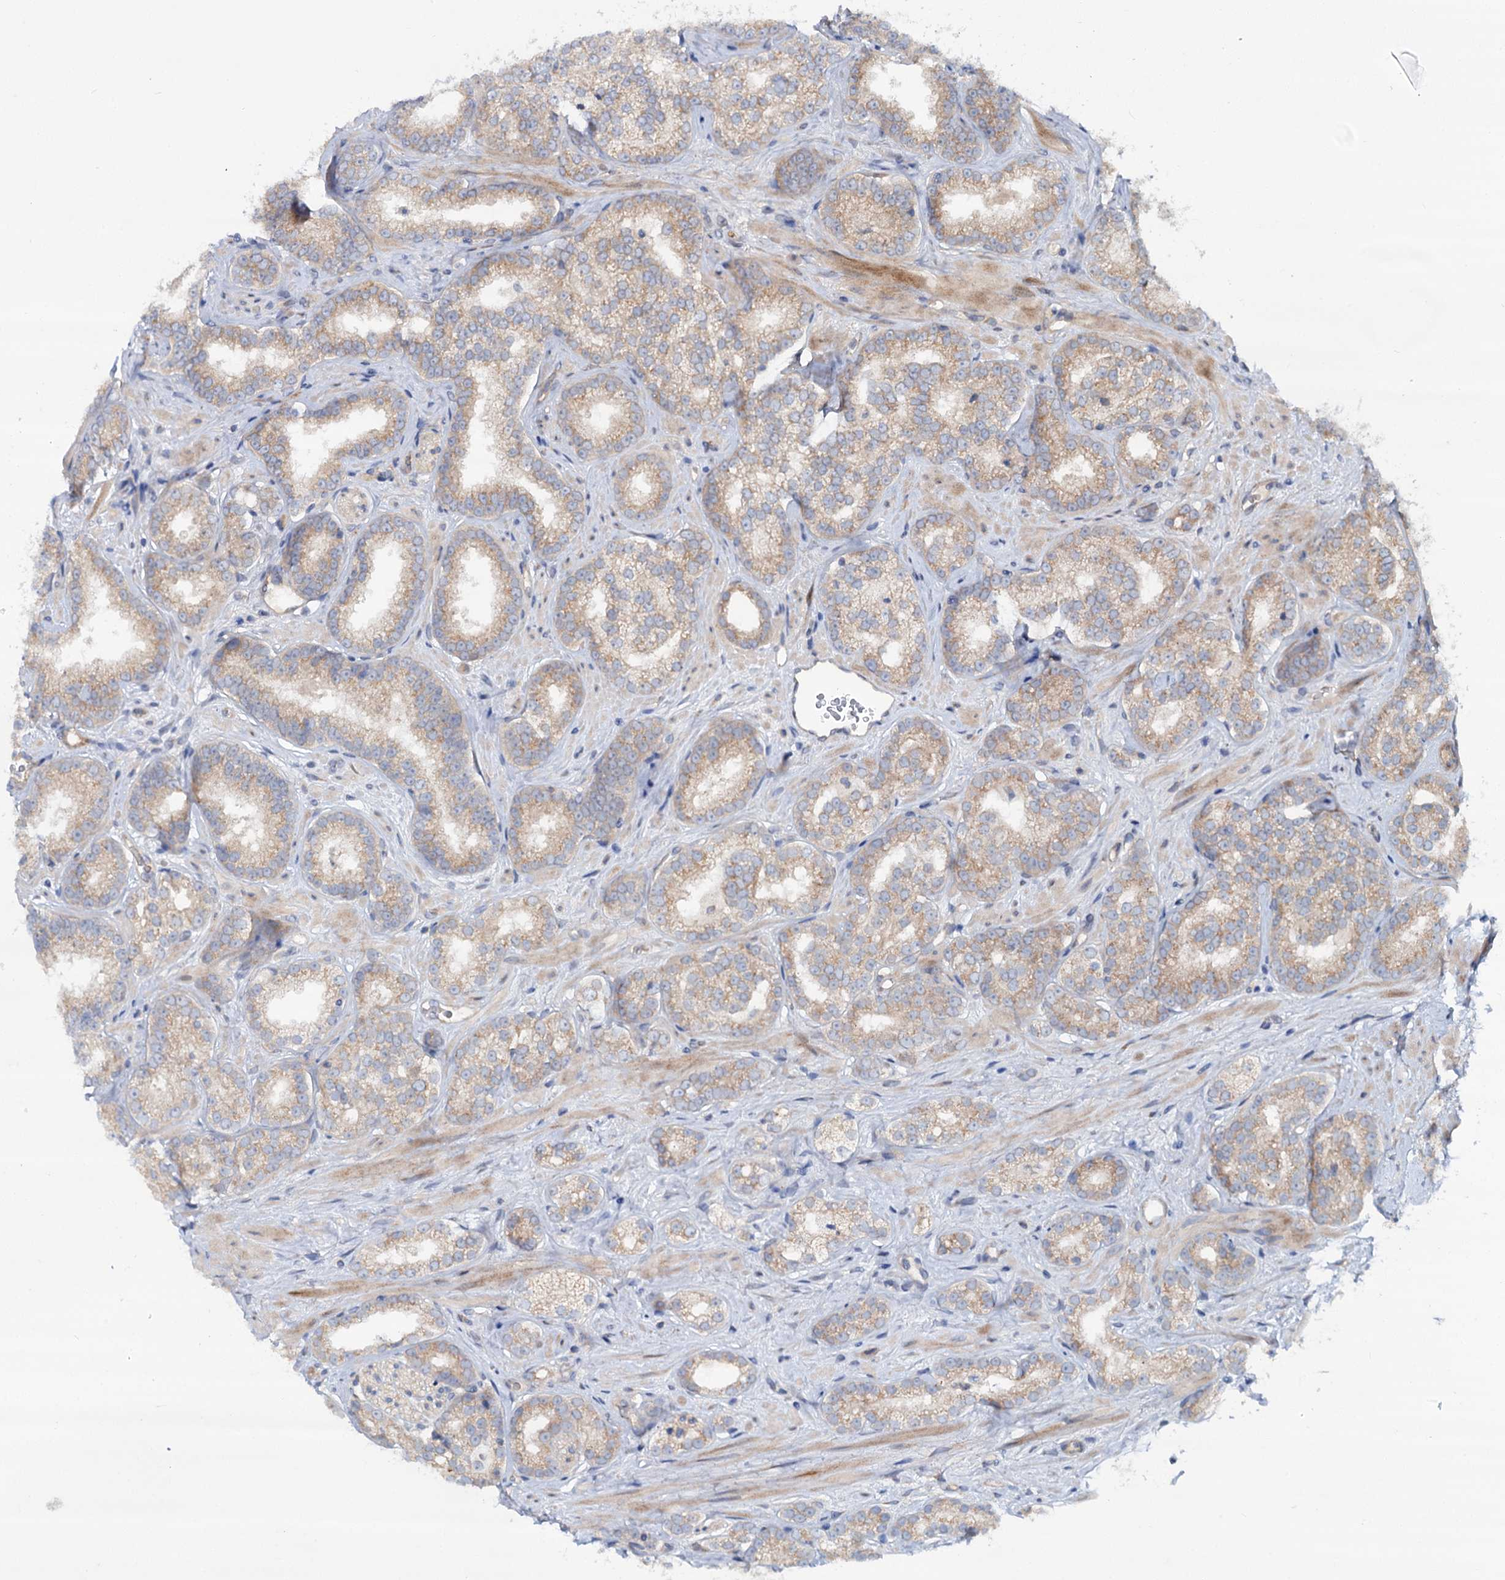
{"staining": {"intensity": "weak", "quantity": "25%-75%", "location": "cytoplasmic/membranous"}, "tissue": "prostate cancer", "cell_type": "Tumor cells", "image_type": "cancer", "snomed": [{"axis": "morphology", "description": "Normal tissue, NOS"}, {"axis": "morphology", "description": "Adenocarcinoma, High grade"}, {"axis": "topography", "description": "Prostate"}], "caption": "Prostate cancer (adenocarcinoma (high-grade)) stained with a brown dye displays weak cytoplasmic/membranous positive staining in about 25%-75% of tumor cells.", "gene": "ADGRG4", "patient": {"sex": "male", "age": 83}}